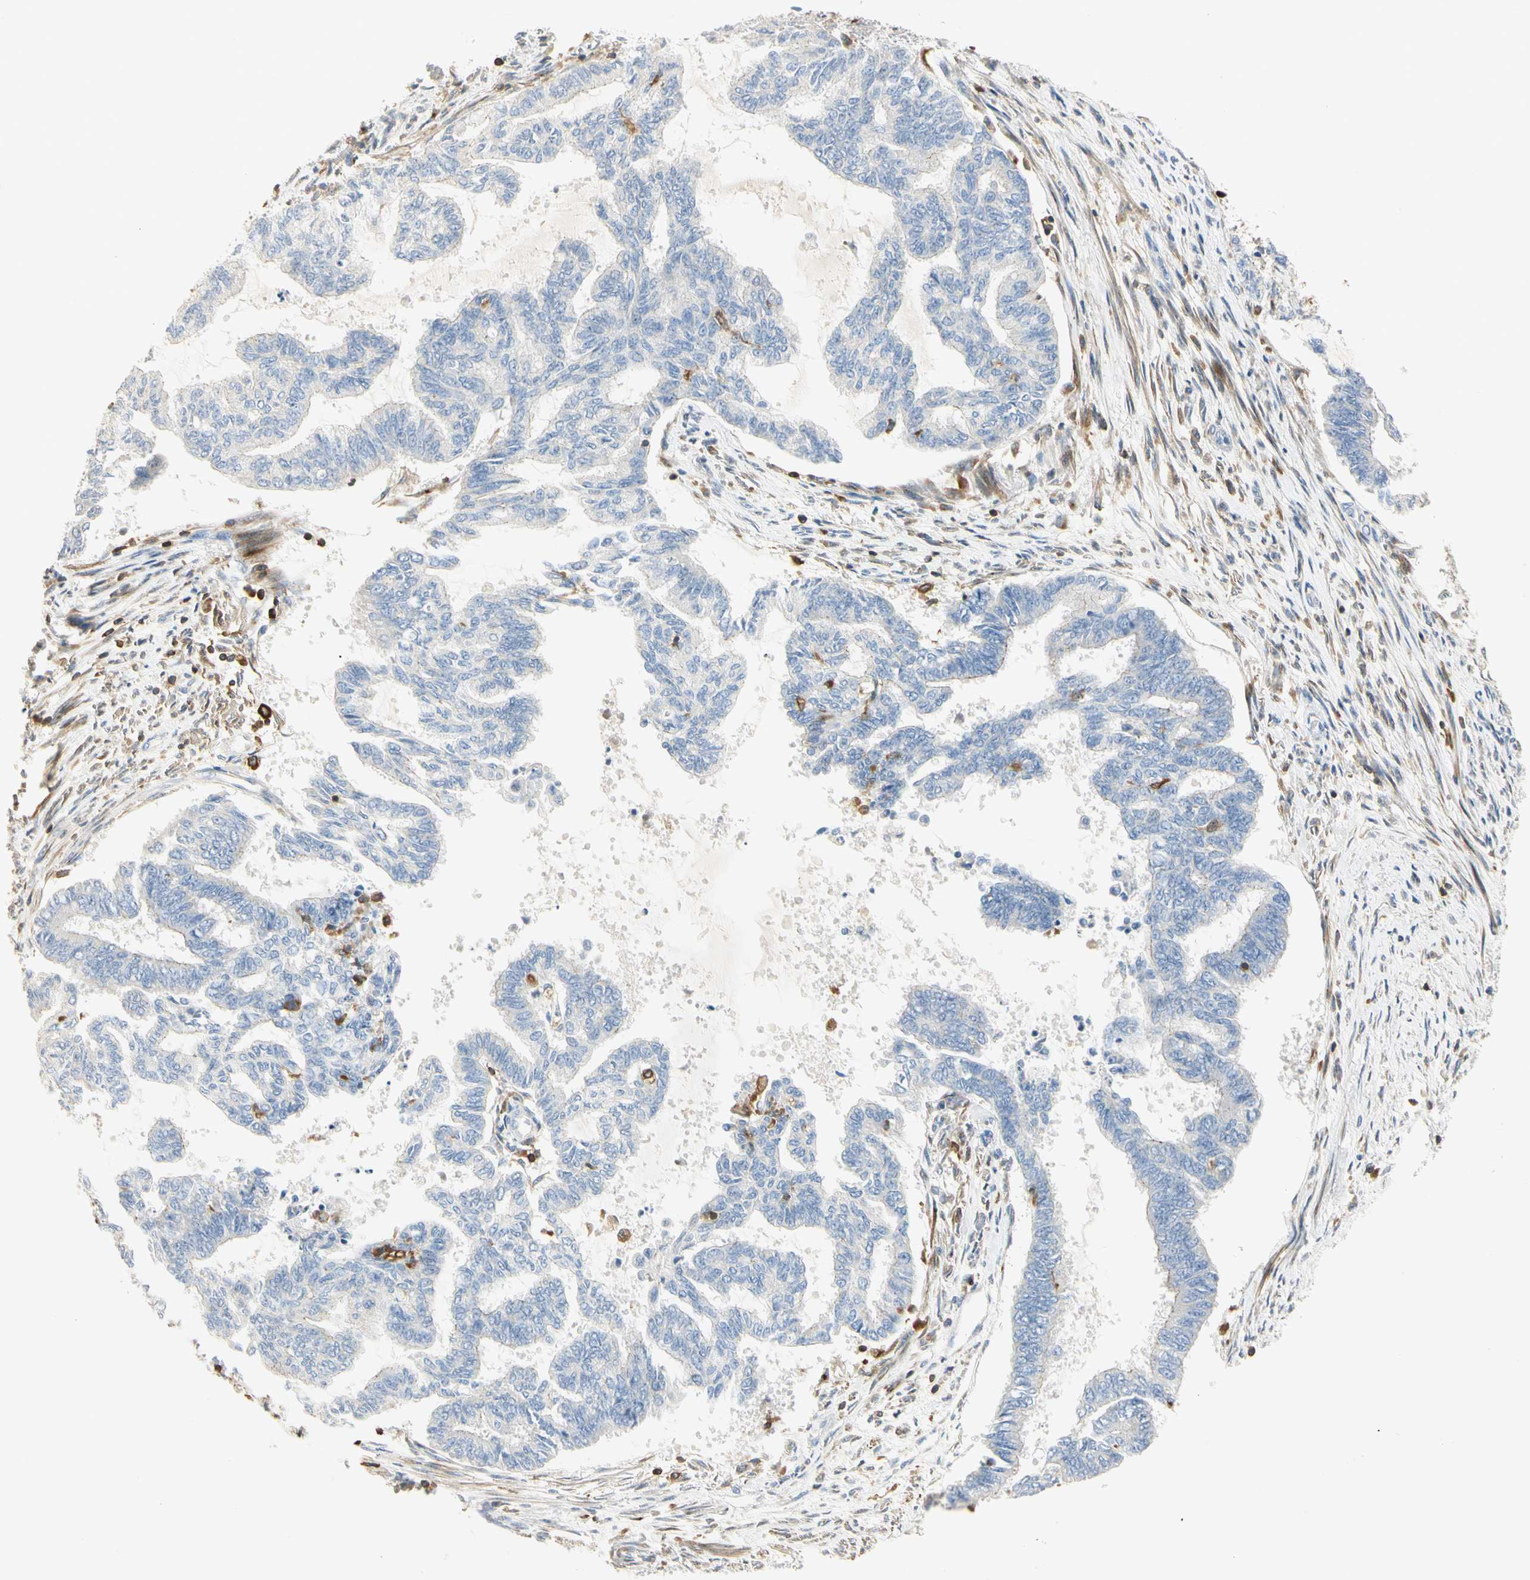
{"staining": {"intensity": "negative", "quantity": "none", "location": "none"}, "tissue": "endometrial cancer", "cell_type": "Tumor cells", "image_type": "cancer", "snomed": [{"axis": "morphology", "description": "Adenocarcinoma, NOS"}, {"axis": "topography", "description": "Endometrium"}], "caption": "This image is of endometrial cancer (adenocarcinoma) stained with immunohistochemistry (IHC) to label a protein in brown with the nuclei are counter-stained blue. There is no positivity in tumor cells.", "gene": "FMNL1", "patient": {"sex": "female", "age": 86}}